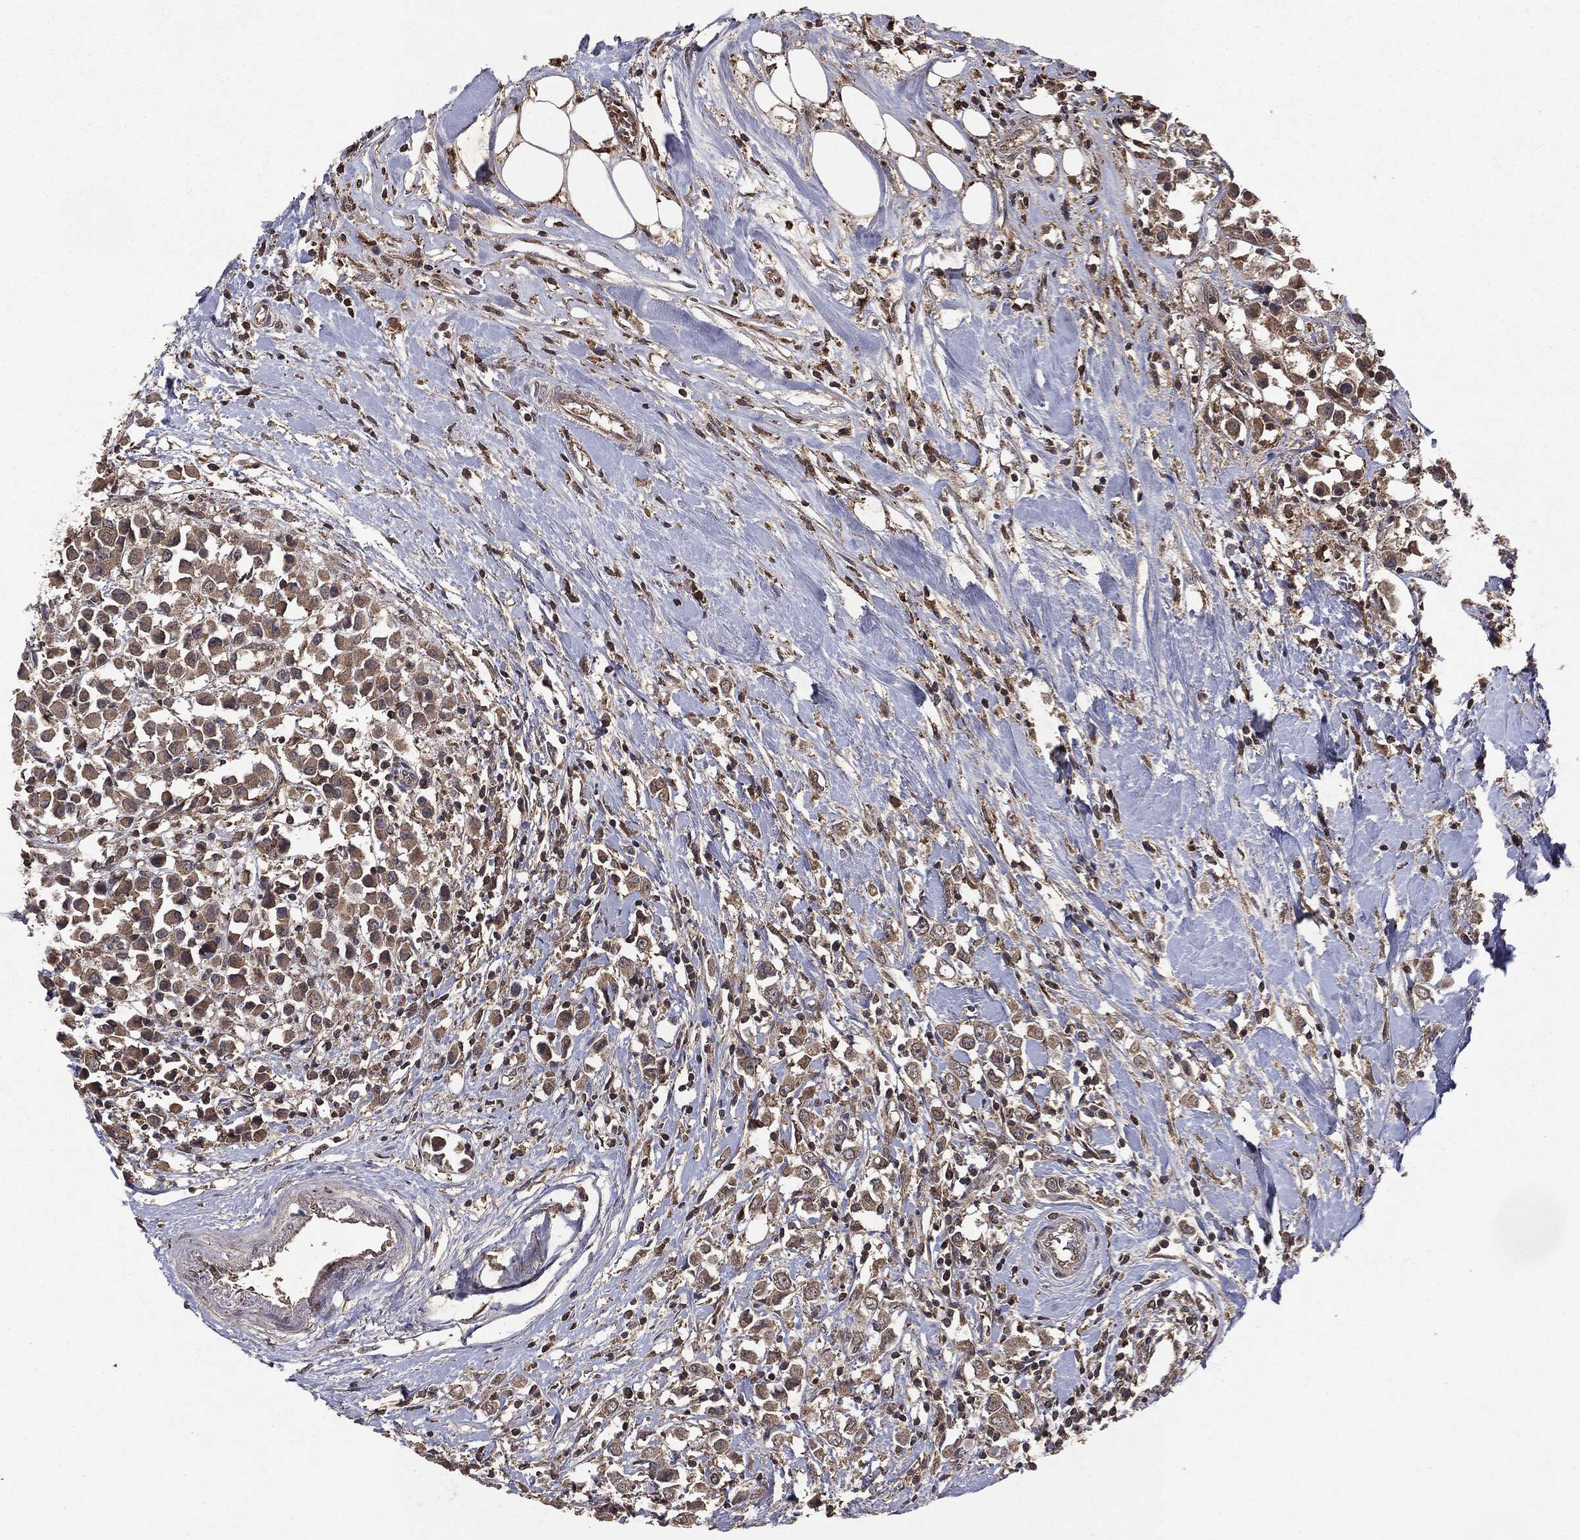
{"staining": {"intensity": "weak", "quantity": "25%-75%", "location": "cytoplasmic/membranous"}, "tissue": "breast cancer", "cell_type": "Tumor cells", "image_type": "cancer", "snomed": [{"axis": "morphology", "description": "Duct carcinoma"}, {"axis": "topography", "description": "Breast"}], "caption": "High-magnification brightfield microscopy of breast cancer stained with DAB (brown) and counterstained with hematoxylin (blue). tumor cells exhibit weak cytoplasmic/membranous expression is seen in approximately25%-75% of cells.", "gene": "MTOR", "patient": {"sex": "female", "age": 61}}